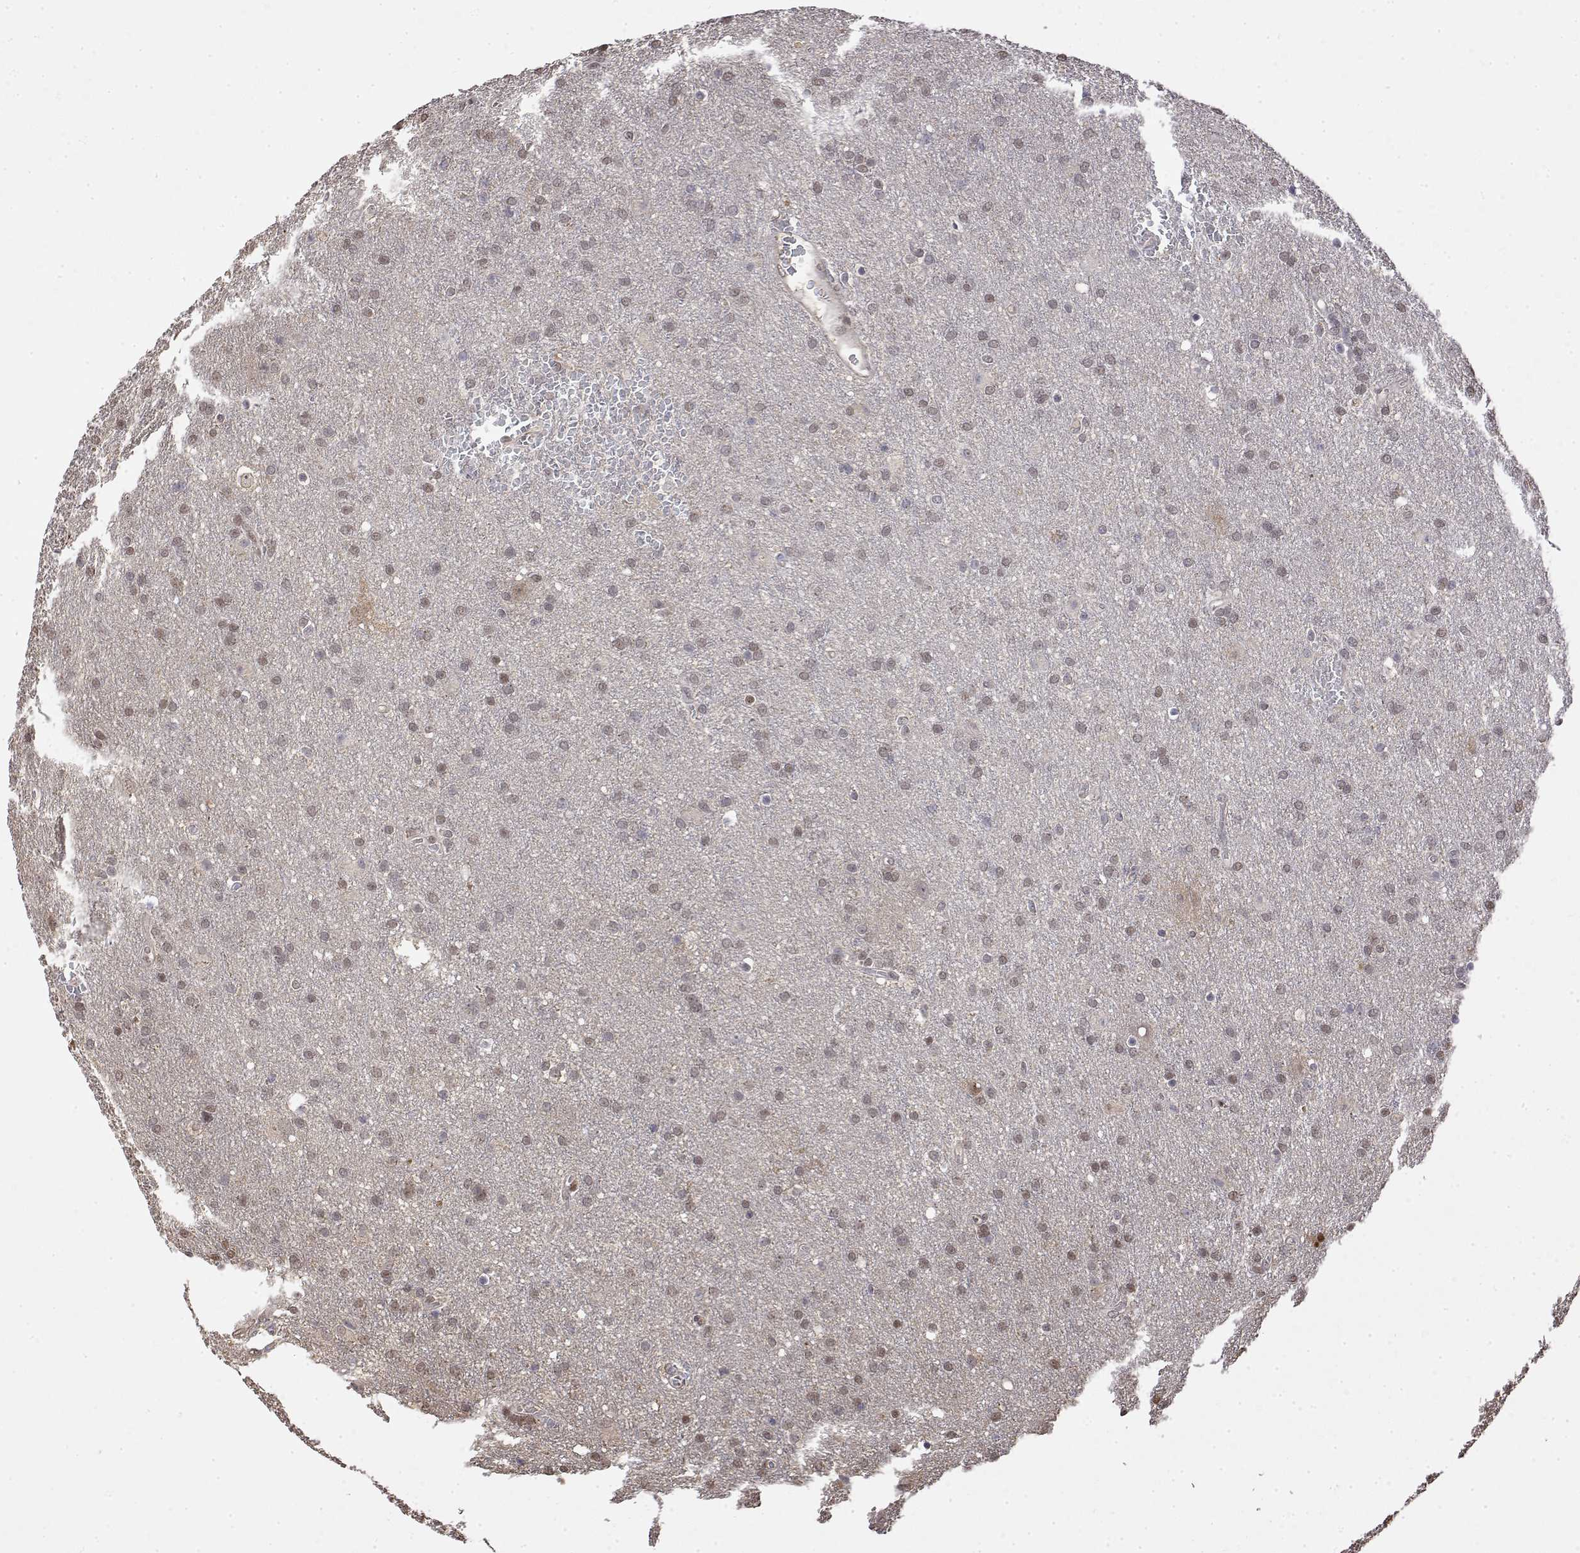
{"staining": {"intensity": "weak", "quantity": "<25%", "location": "nuclear"}, "tissue": "glioma", "cell_type": "Tumor cells", "image_type": "cancer", "snomed": [{"axis": "morphology", "description": "Glioma, malignant, Low grade"}, {"axis": "topography", "description": "Brain"}], "caption": "Immunohistochemical staining of human low-grade glioma (malignant) exhibits no significant positivity in tumor cells.", "gene": "TPI1", "patient": {"sex": "male", "age": 66}}